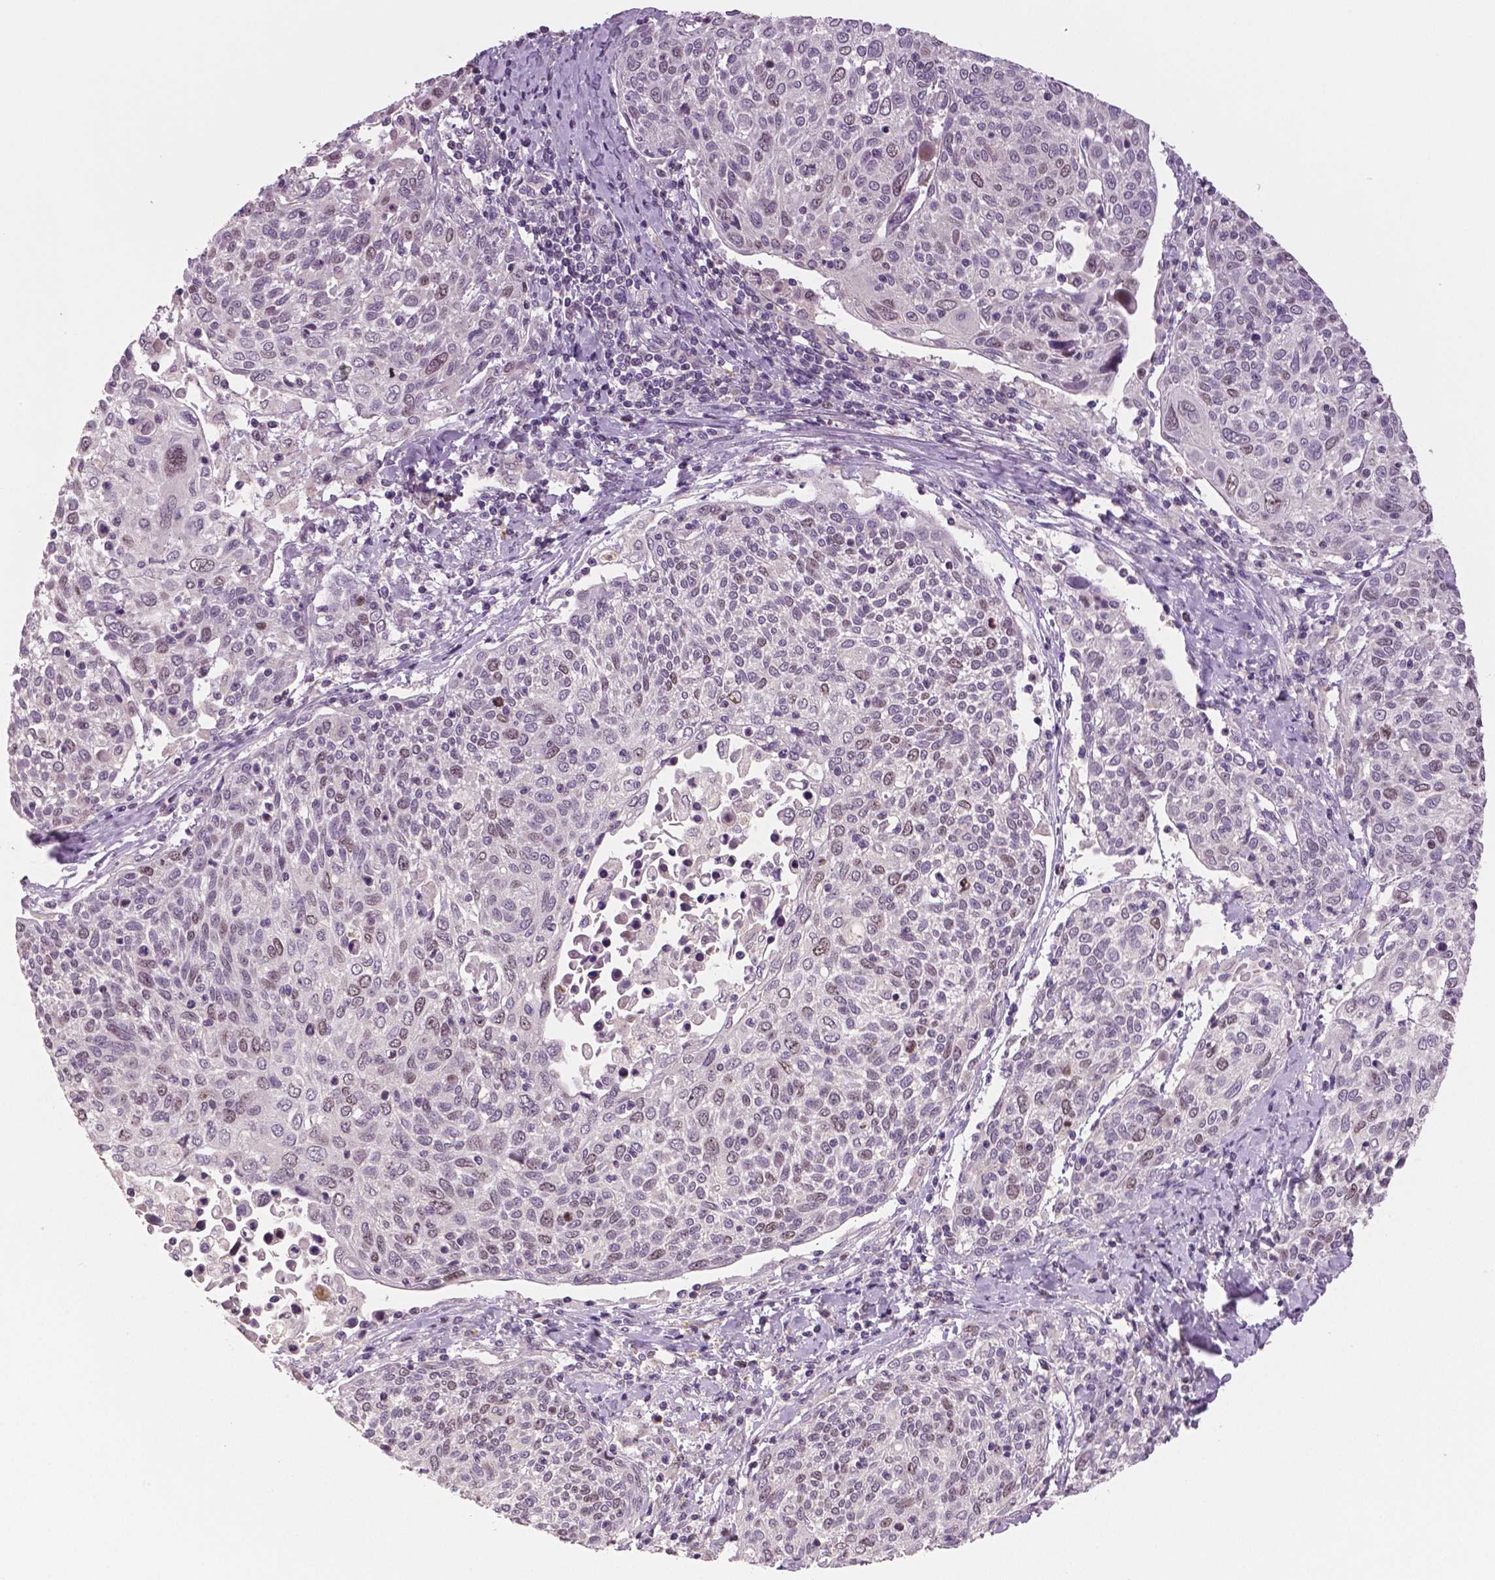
{"staining": {"intensity": "moderate", "quantity": "25%-75%", "location": "nuclear"}, "tissue": "cervical cancer", "cell_type": "Tumor cells", "image_type": "cancer", "snomed": [{"axis": "morphology", "description": "Squamous cell carcinoma, NOS"}, {"axis": "topography", "description": "Cervix"}], "caption": "A high-resolution histopathology image shows immunohistochemistry staining of cervical squamous cell carcinoma, which demonstrates moderate nuclear staining in approximately 25%-75% of tumor cells. Using DAB (brown) and hematoxylin (blue) stains, captured at high magnification using brightfield microscopy.", "gene": "MKI67", "patient": {"sex": "female", "age": 61}}